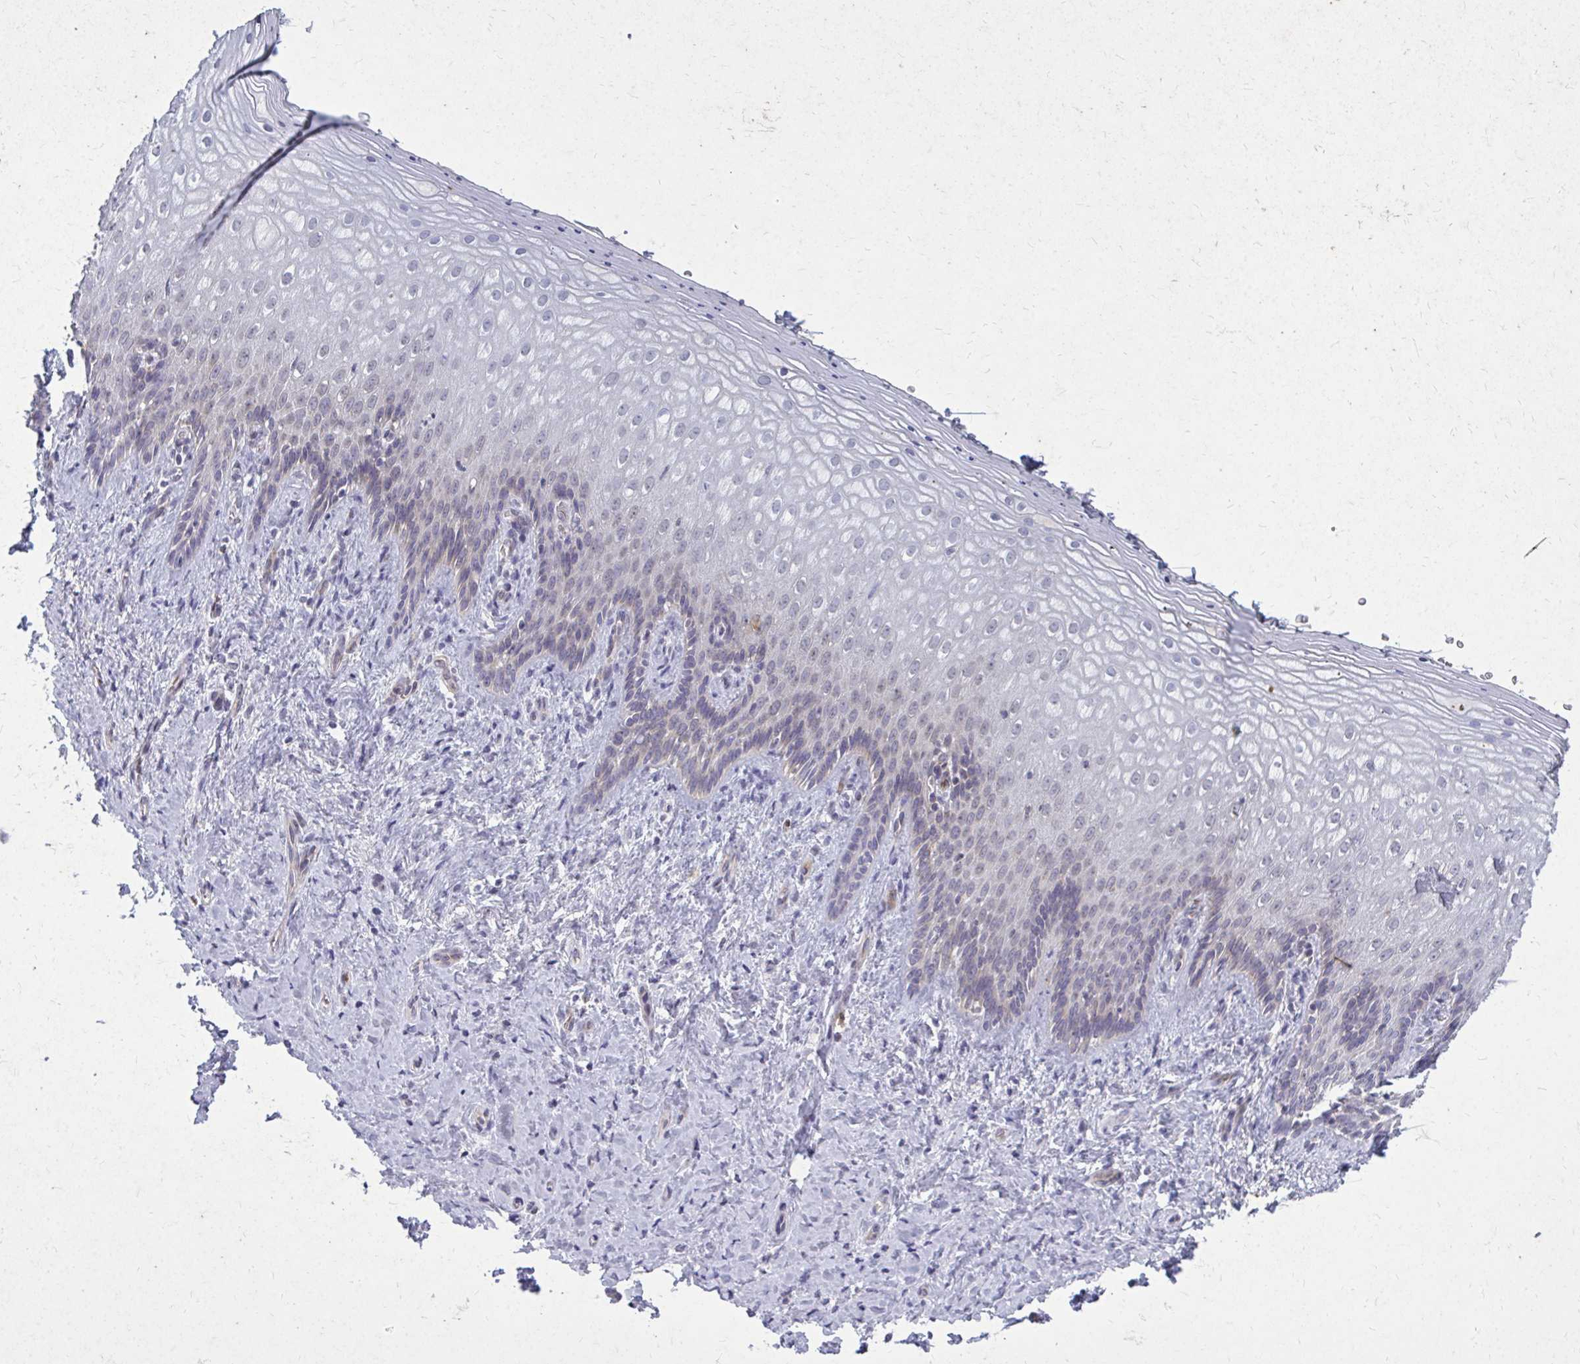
{"staining": {"intensity": "negative", "quantity": "none", "location": "none"}, "tissue": "vagina", "cell_type": "Squamous epithelial cells", "image_type": "normal", "snomed": [{"axis": "morphology", "description": "Normal tissue, NOS"}, {"axis": "topography", "description": "Vagina"}], "caption": "Immunohistochemical staining of benign vagina reveals no significant staining in squamous epithelial cells.", "gene": "ACSL5", "patient": {"sex": "female", "age": 42}}